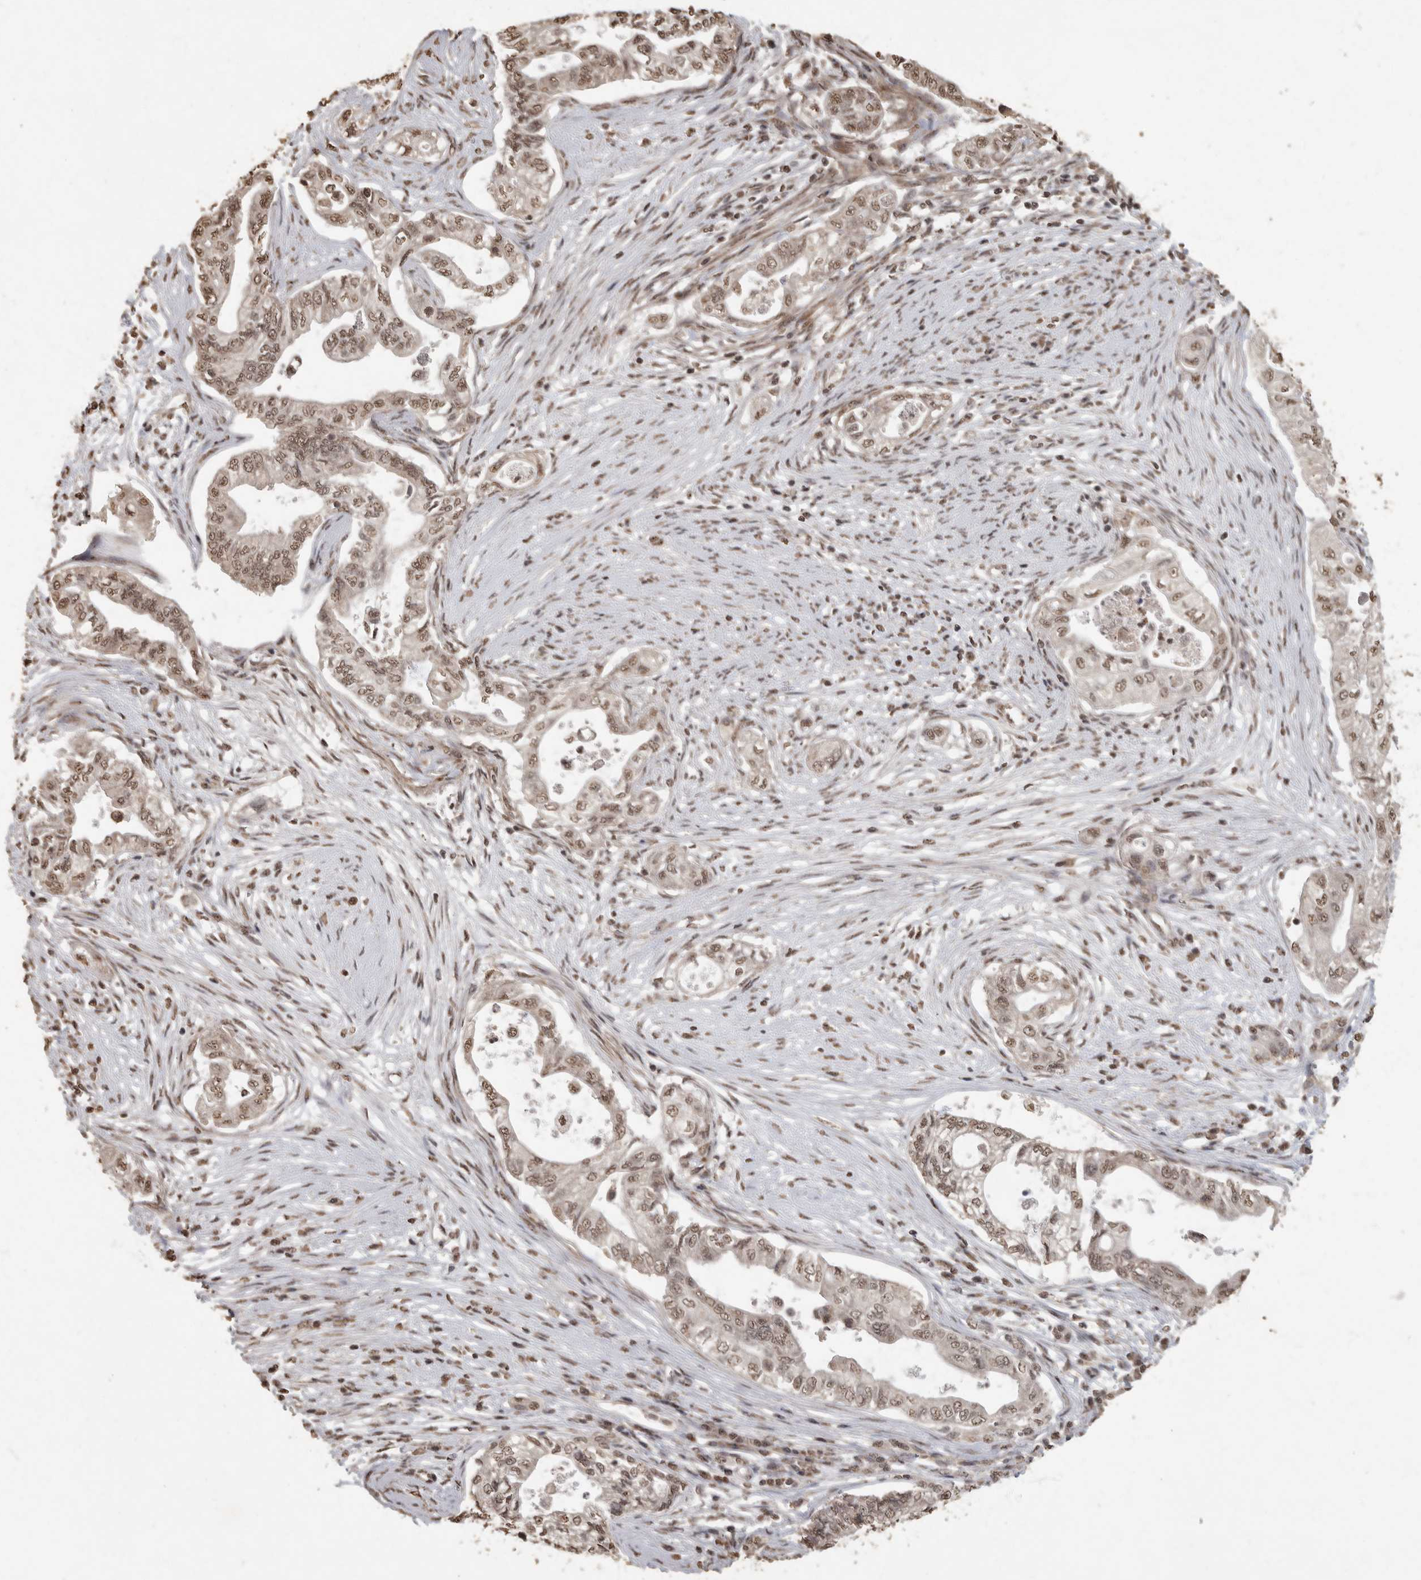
{"staining": {"intensity": "moderate", "quantity": ">75%", "location": "nuclear"}, "tissue": "pancreatic cancer", "cell_type": "Tumor cells", "image_type": "cancer", "snomed": [{"axis": "morphology", "description": "Adenocarcinoma, NOS"}, {"axis": "topography", "description": "Pancreas"}], "caption": "Immunohistochemistry (IHC) staining of pancreatic cancer, which exhibits medium levels of moderate nuclear staining in approximately >75% of tumor cells indicating moderate nuclear protein expression. The staining was performed using DAB (3,3'-diaminobenzidine) (brown) for protein detection and nuclei were counterstained in hematoxylin (blue).", "gene": "MAFG", "patient": {"sex": "male", "age": 72}}